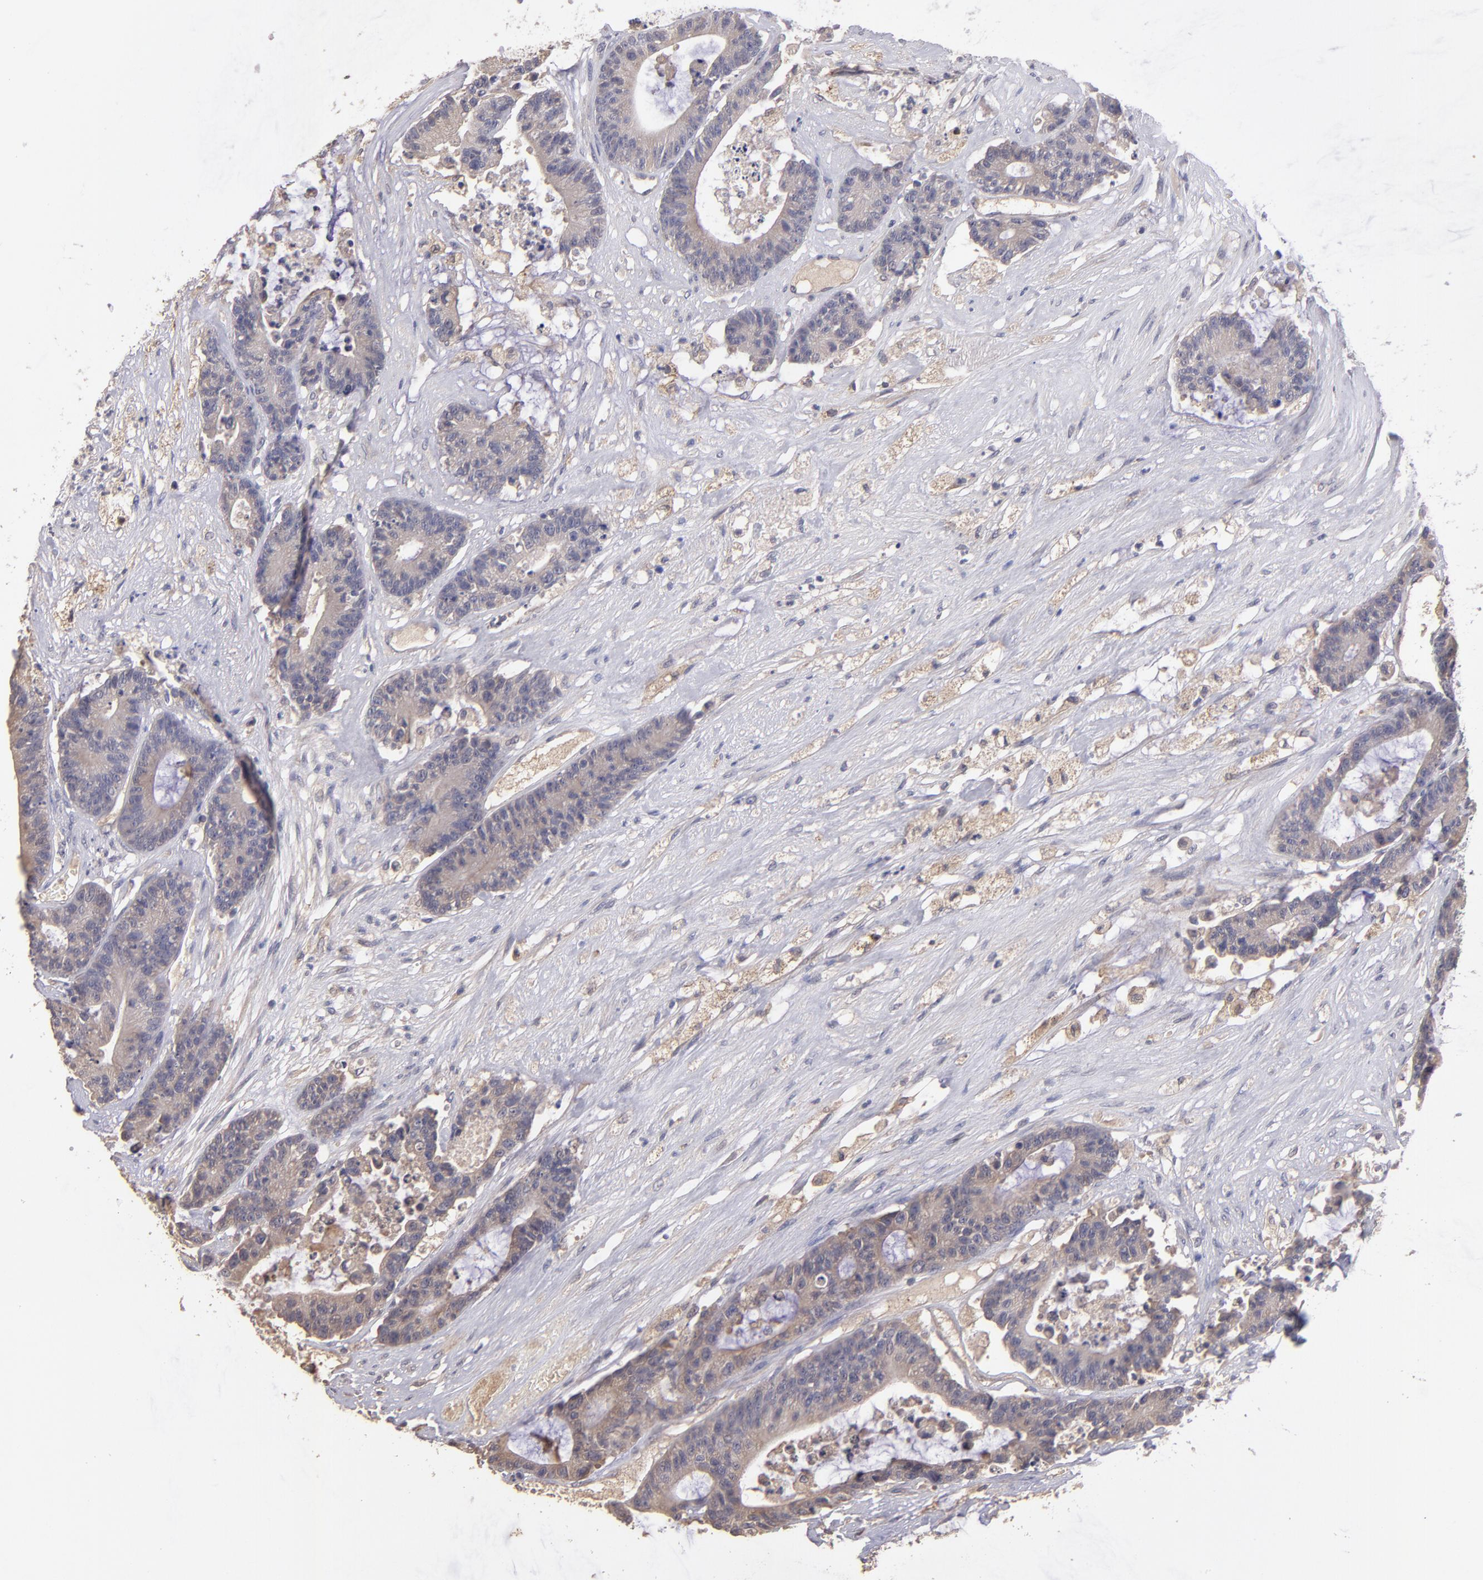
{"staining": {"intensity": "weak", "quantity": ">75%", "location": "cytoplasmic/membranous"}, "tissue": "colorectal cancer", "cell_type": "Tumor cells", "image_type": "cancer", "snomed": [{"axis": "morphology", "description": "Adenocarcinoma, NOS"}, {"axis": "topography", "description": "Colon"}], "caption": "Weak cytoplasmic/membranous expression is appreciated in approximately >75% of tumor cells in colorectal cancer (adenocarcinoma).", "gene": "GNAZ", "patient": {"sex": "female", "age": 84}}